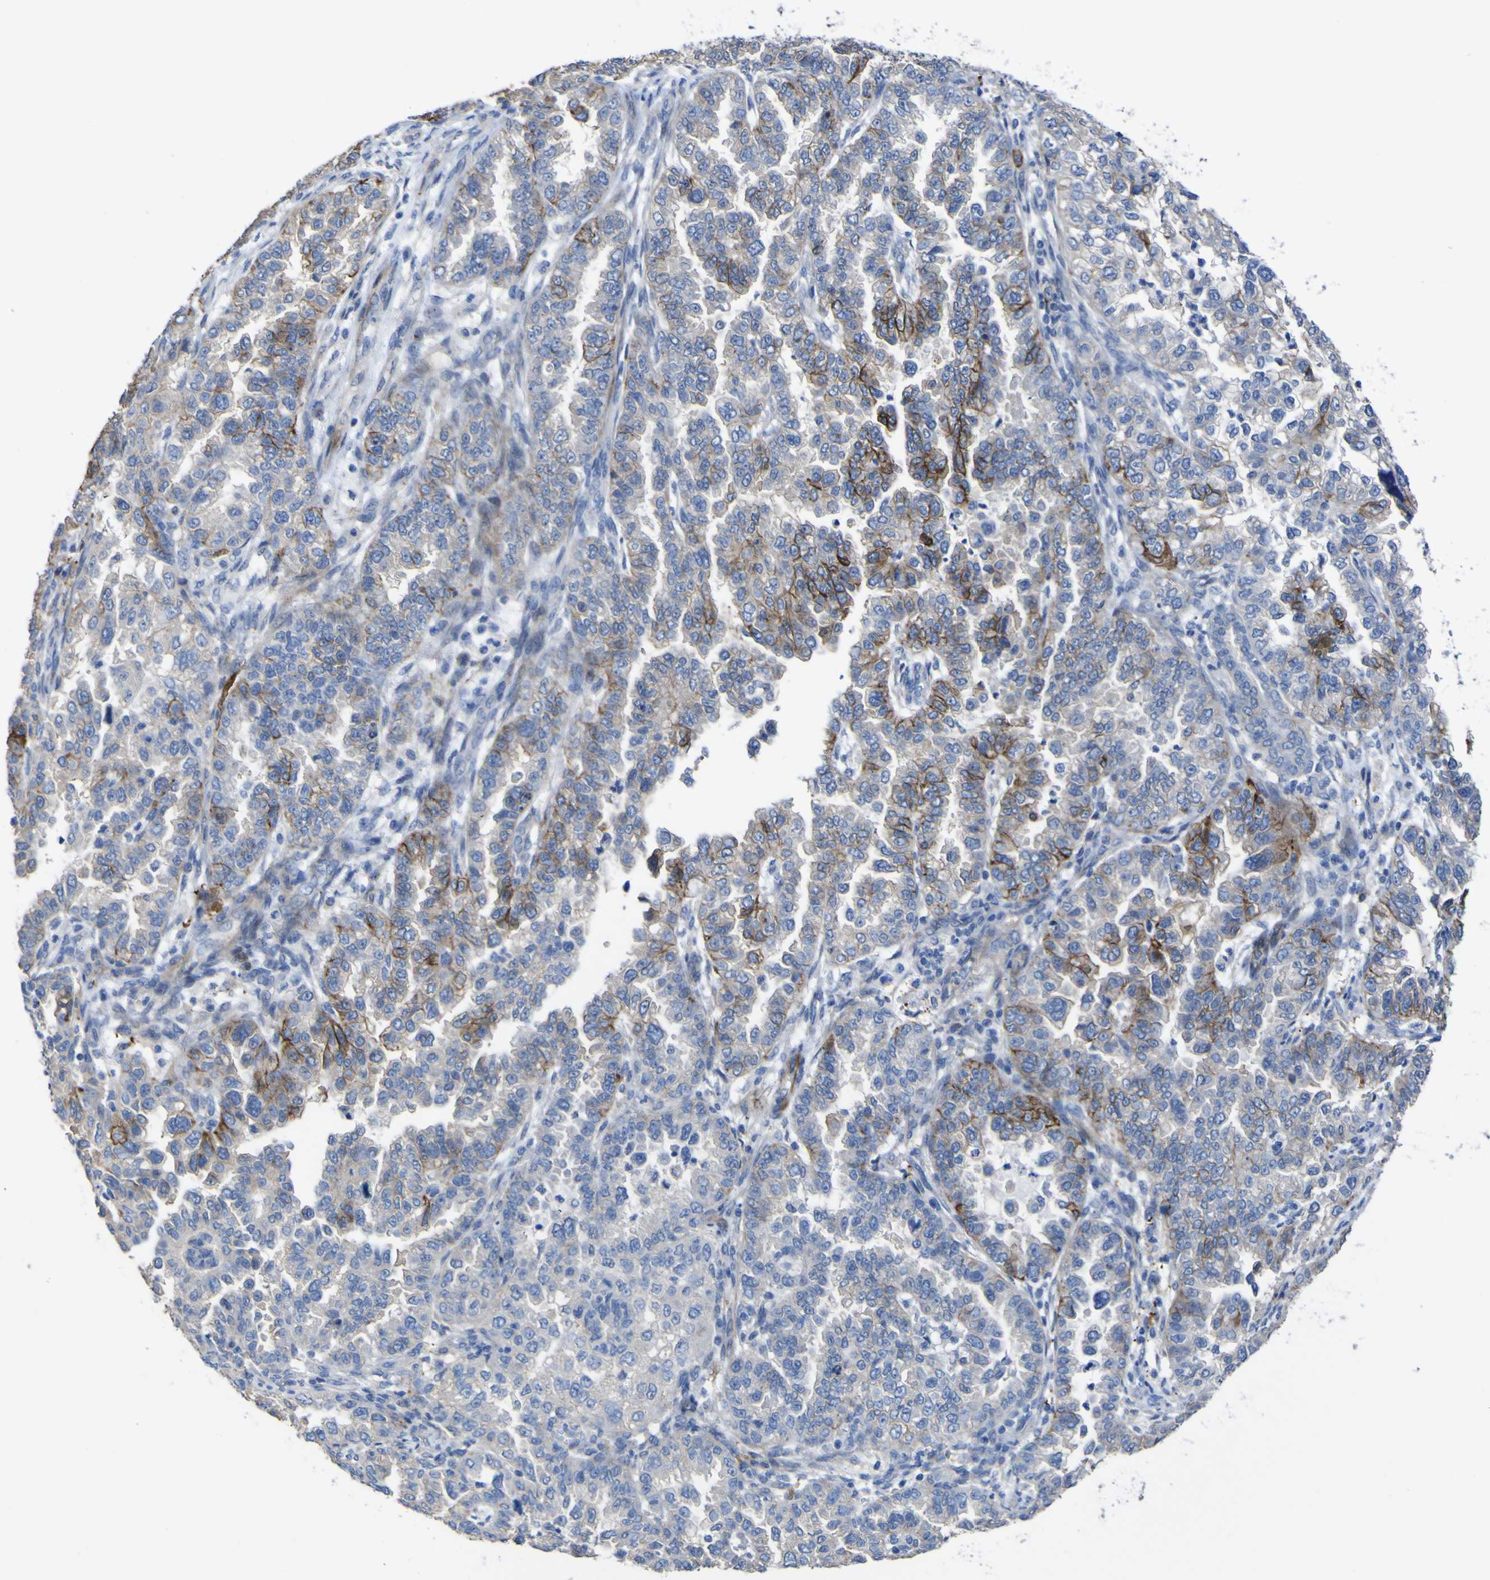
{"staining": {"intensity": "moderate", "quantity": "25%-75%", "location": "cytoplasmic/membranous"}, "tissue": "endometrial cancer", "cell_type": "Tumor cells", "image_type": "cancer", "snomed": [{"axis": "morphology", "description": "Adenocarcinoma, NOS"}, {"axis": "topography", "description": "Endometrium"}], "caption": "IHC of endometrial cancer exhibits medium levels of moderate cytoplasmic/membranous positivity in approximately 25%-75% of tumor cells.", "gene": "AGO4", "patient": {"sex": "female", "age": 85}}